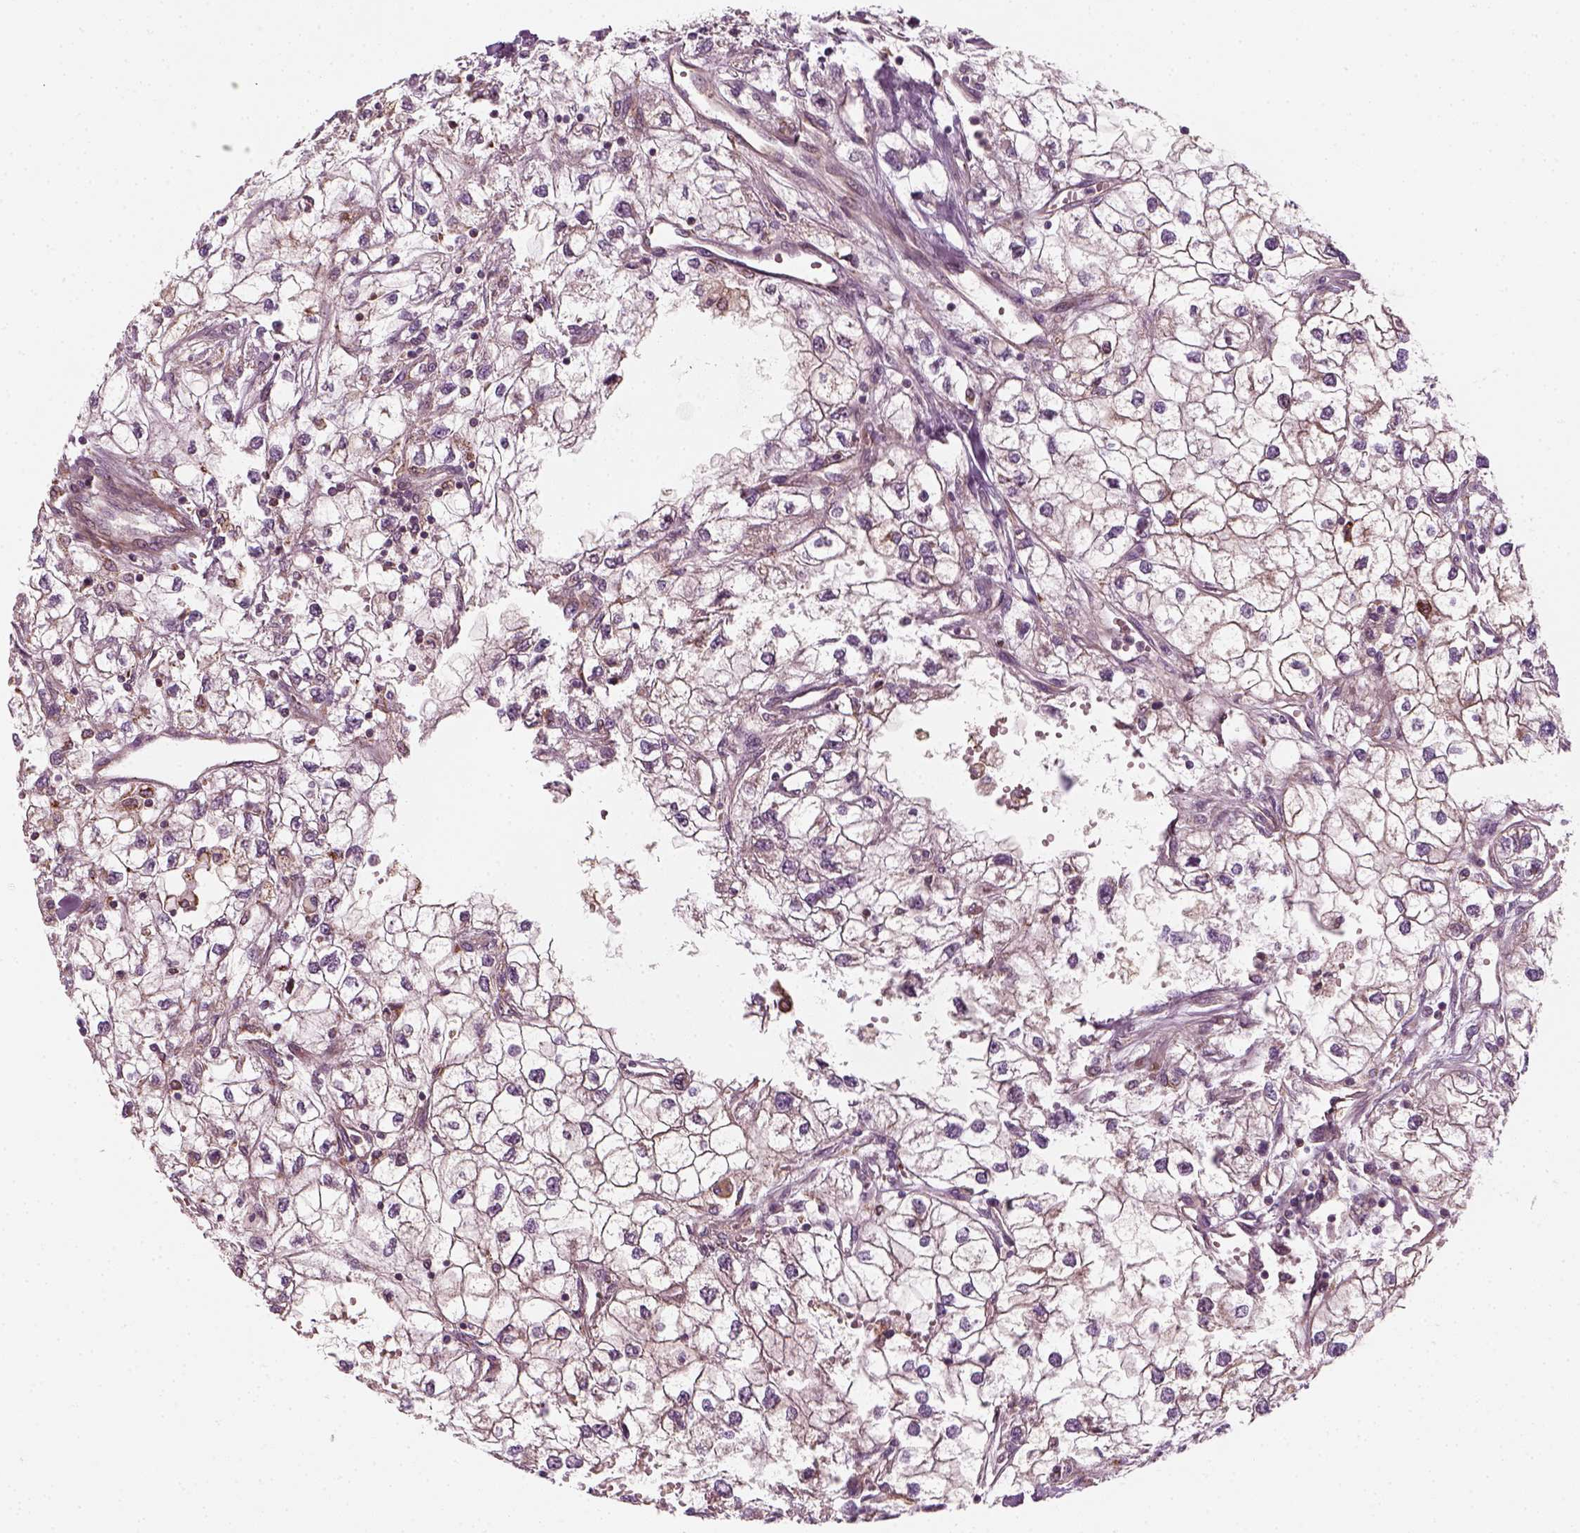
{"staining": {"intensity": "weak", "quantity": "<25%", "location": "cytoplasmic/membranous"}, "tissue": "renal cancer", "cell_type": "Tumor cells", "image_type": "cancer", "snomed": [{"axis": "morphology", "description": "Adenocarcinoma, NOS"}, {"axis": "topography", "description": "Kidney"}], "caption": "This image is of renal adenocarcinoma stained with immunohistochemistry to label a protein in brown with the nuclei are counter-stained blue. There is no expression in tumor cells. The staining was performed using DAB to visualize the protein expression in brown, while the nuclei were stained in blue with hematoxylin (Magnification: 20x).", "gene": "DNASE1L1", "patient": {"sex": "male", "age": 59}}